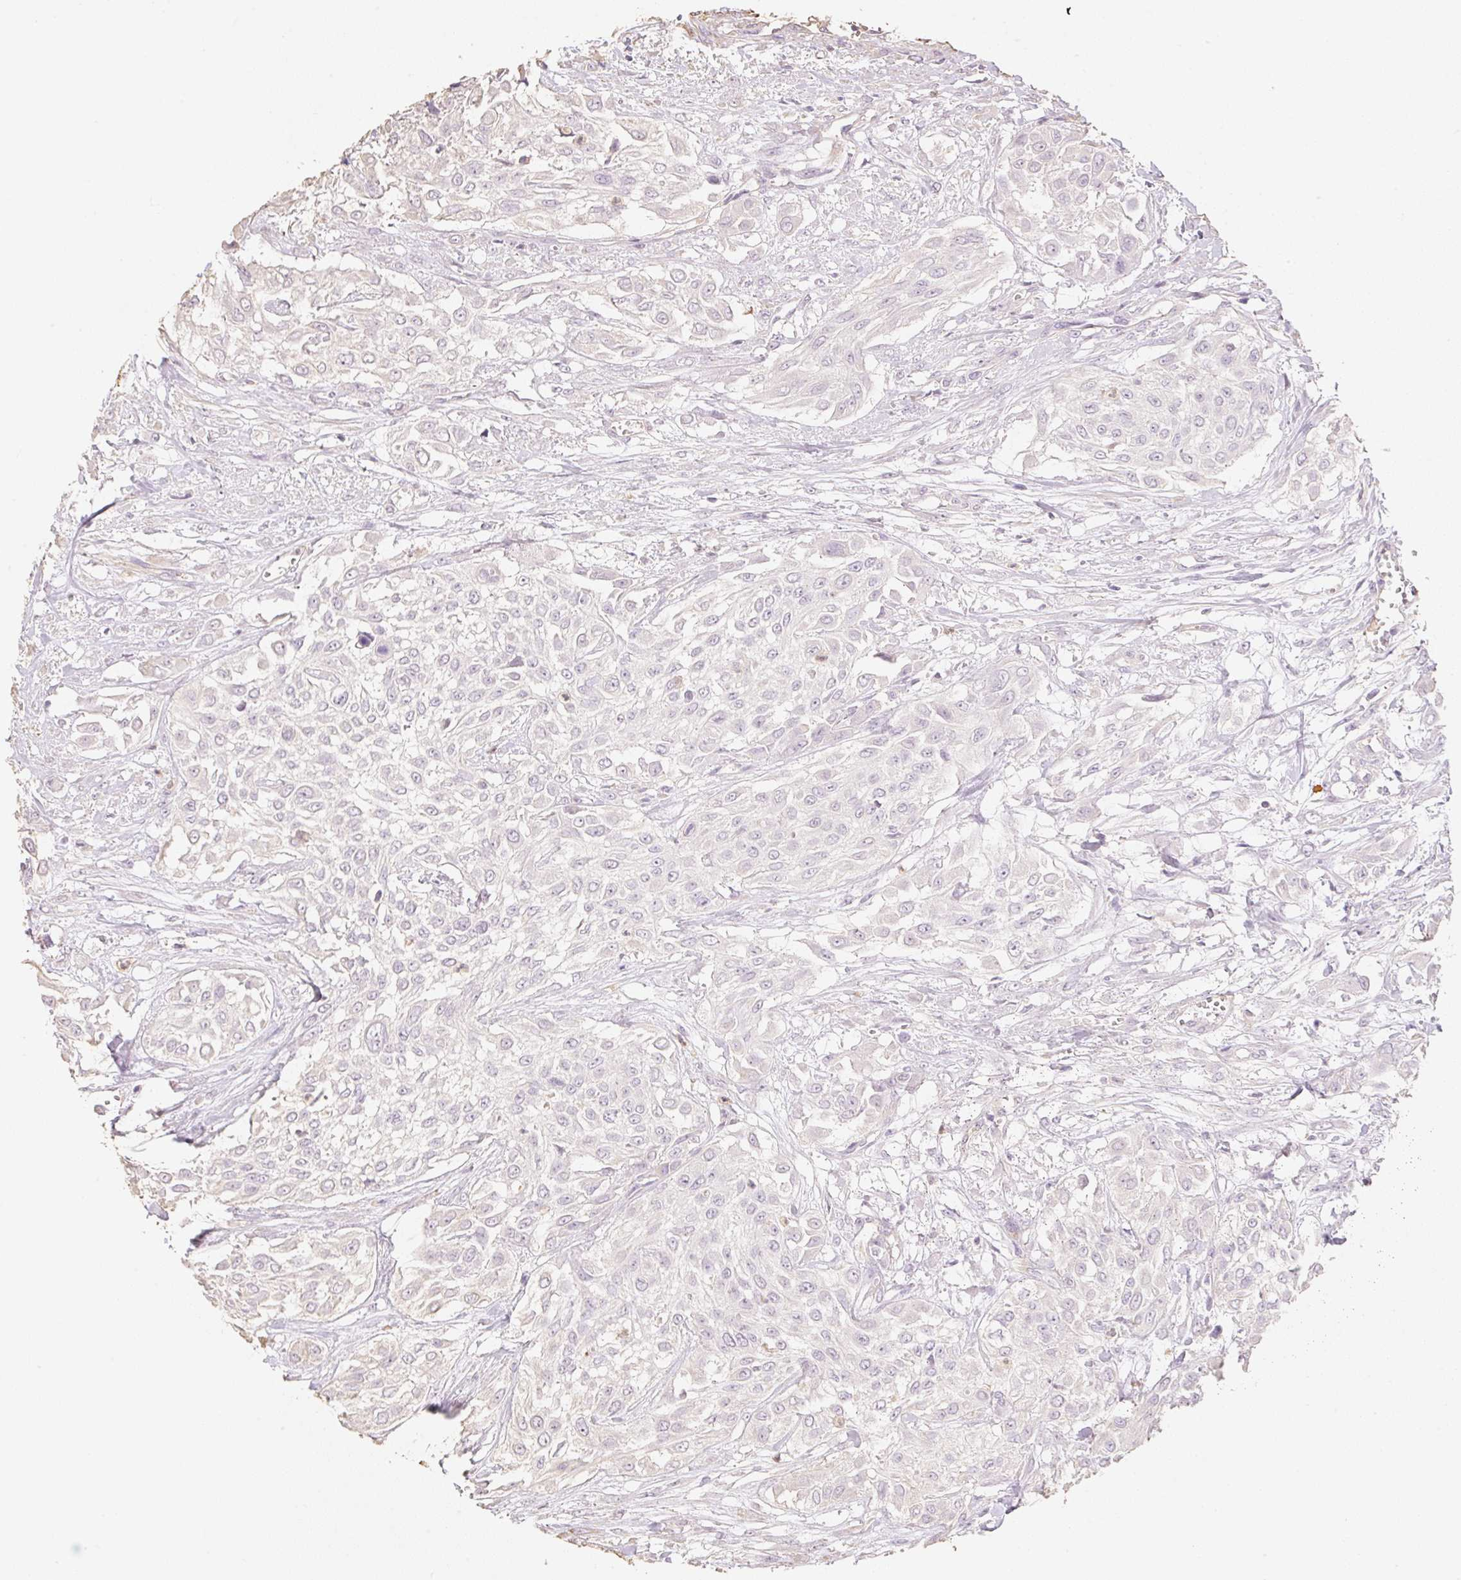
{"staining": {"intensity": "negative", "quantity": "none", "location": "none"}, "tissue": "urothelial cancer", "cell_type": "Tumor cells", "image_type": "cancer", "snomed": [{"axis": "morphology", "description": "Urothelial carcinoma, High grade"}, {"axis": "topography", "description": "Urinary bladder"}], "caption": "Tumor cells show no significant expression in urothelial cancer.", "gene": "MBOAT7", "patient": {"sex": "male", "age": 57}}